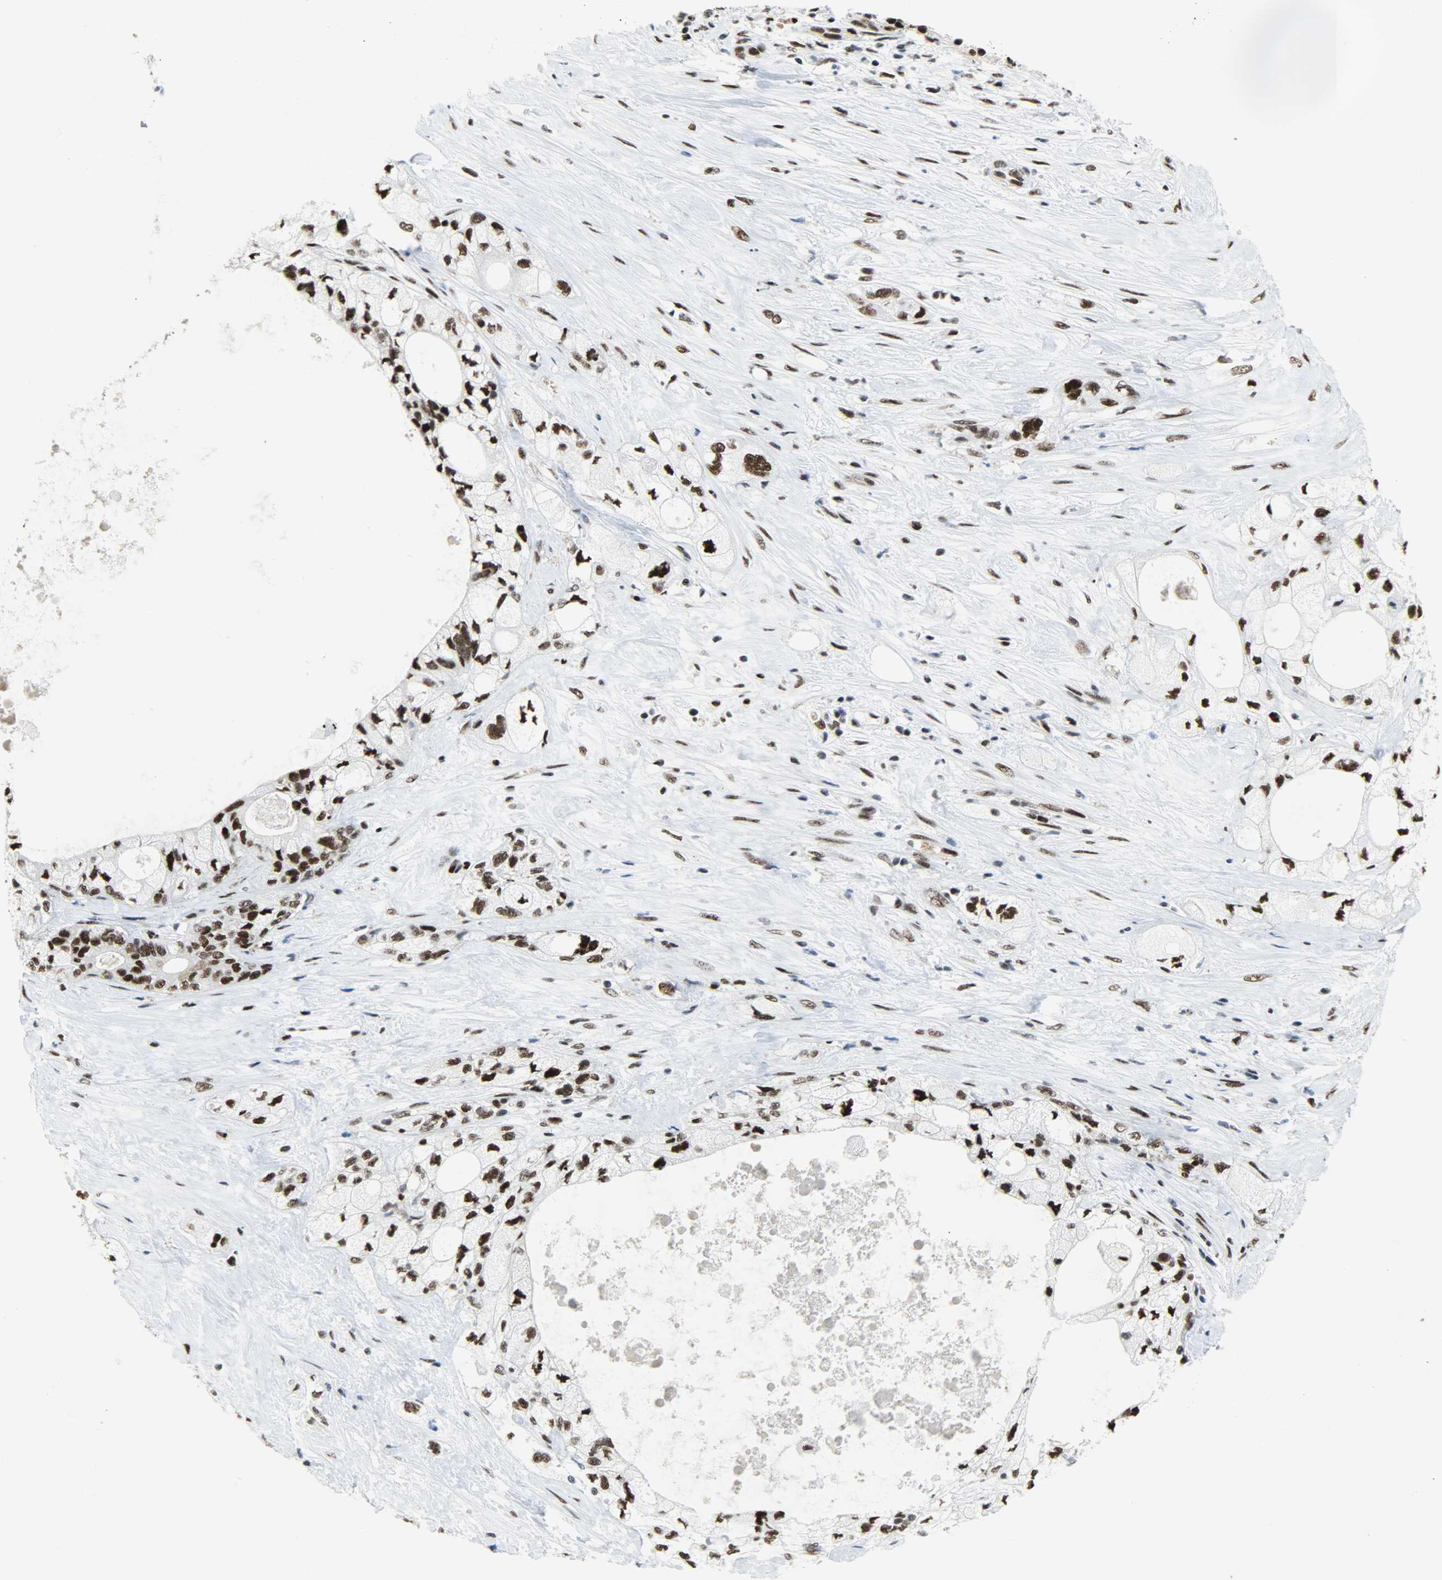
{"staining": {"intensity": "strong", "quantity": ">75%", "location": "nuclear"}, "tissue": "pancreatic cancer", "cell_type": "Tumor cells", "image_type": "cancer", "snomed": [{"axis": "morphology", "description": "Adenocarcinoma, NOS"}, {"axis": "topography", "description": "Pancreas"}], "caption": "Immunohistochemical staining of human pancreatic adenocarcinoma reveals high levels of strong nuclear protein positivity in approximately >75% of tumor cells. (brown staining indicates protein expression, while blue staining denotes nuclei).", "gene": "SSB", "patient": {"sex": "male", "age": 70}}